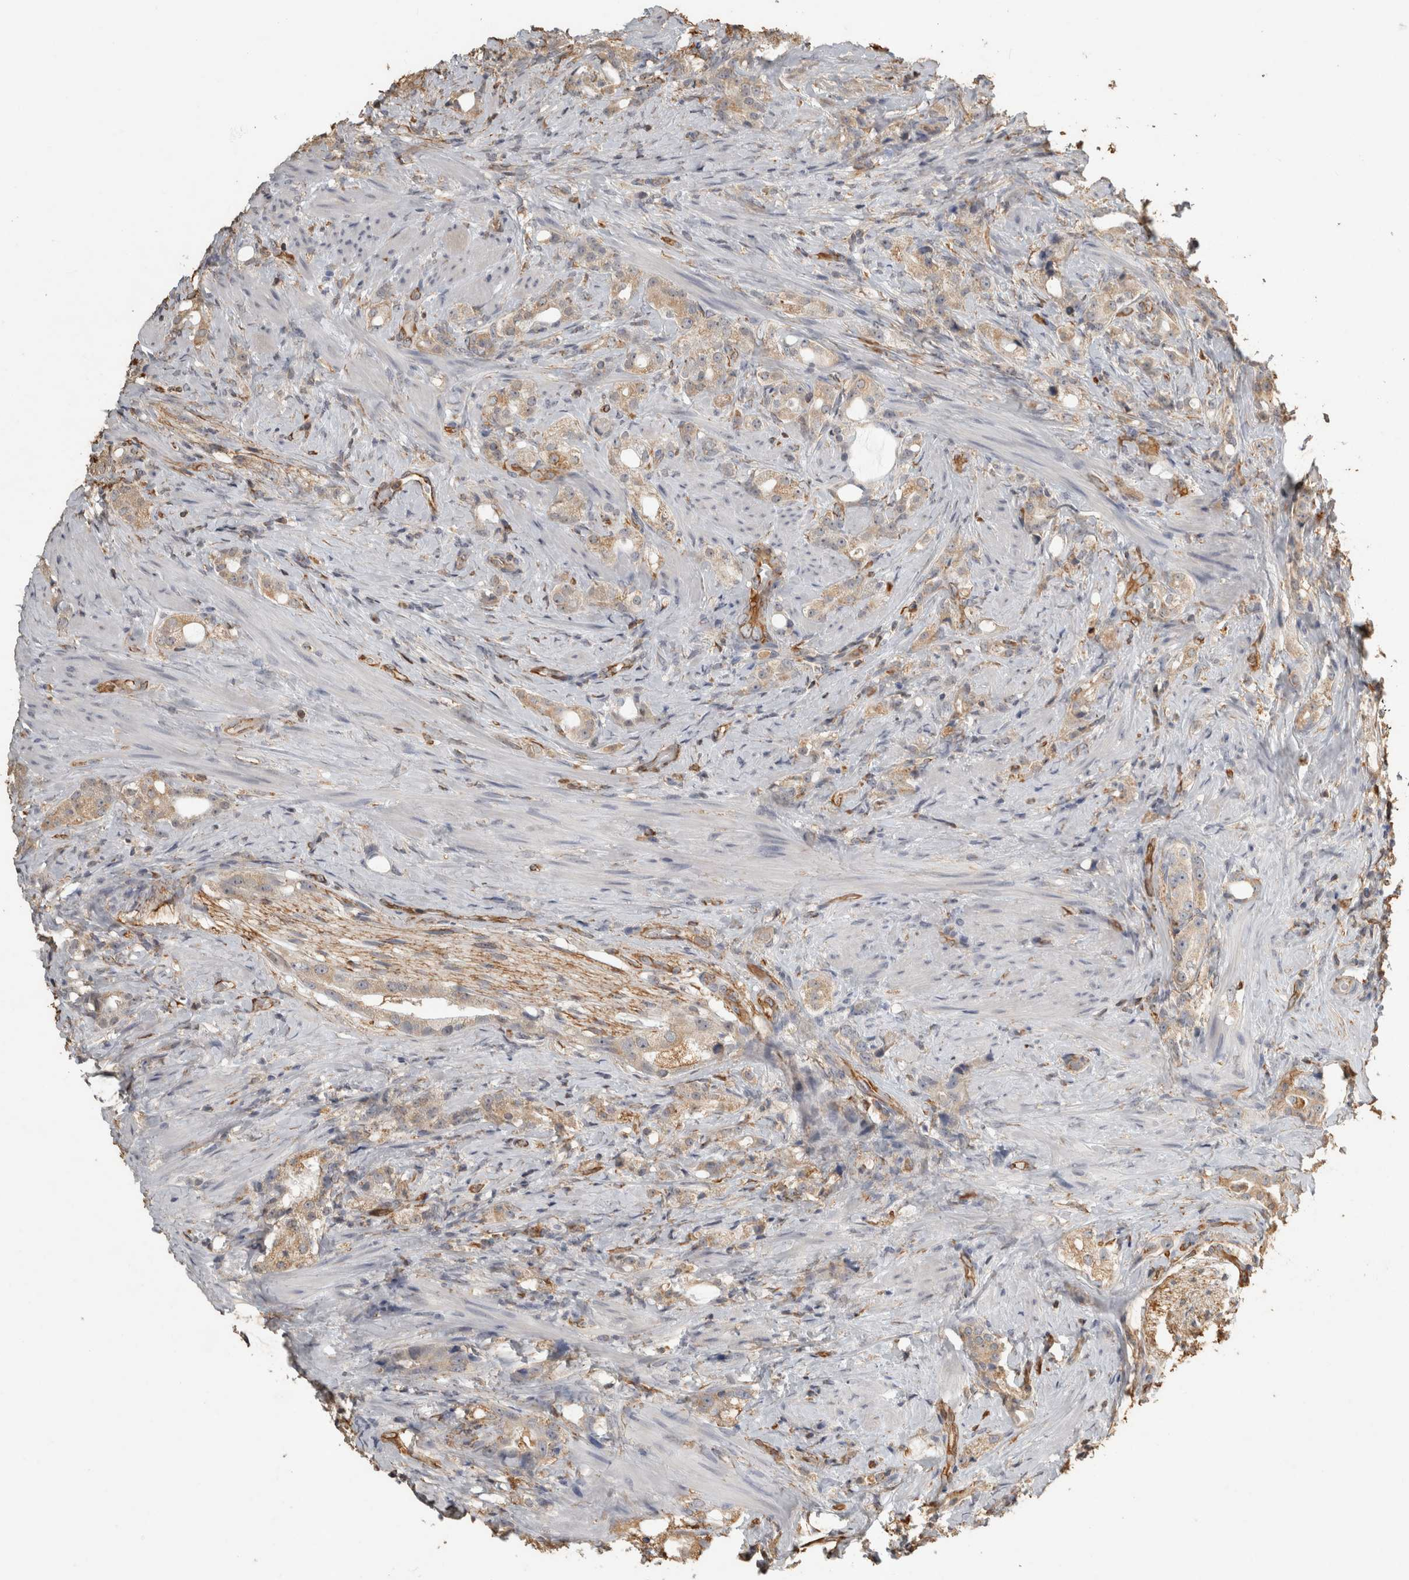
{"staining": {"intensity": "weak", "quantity": ">75%", "location": "cytoplasmic/membranous"}, "tissue": "prostate cancer", "cell_type": "Tumor cells", "image_type": "cancer", "snomed": [{"axis": "morphology", "description": "Adenocarcinoma, High grade"}, {"axis": "topography", "description": "Prostate"}], "caption": "This image reveals immunohistochemistry (IHC) staining of prostate cancer, with low weak cytoplasmic/membranous staining in approximately >75% of tumor cells.", "gene": "REPS2", "patient": {"sex": "male", "age": 63}}